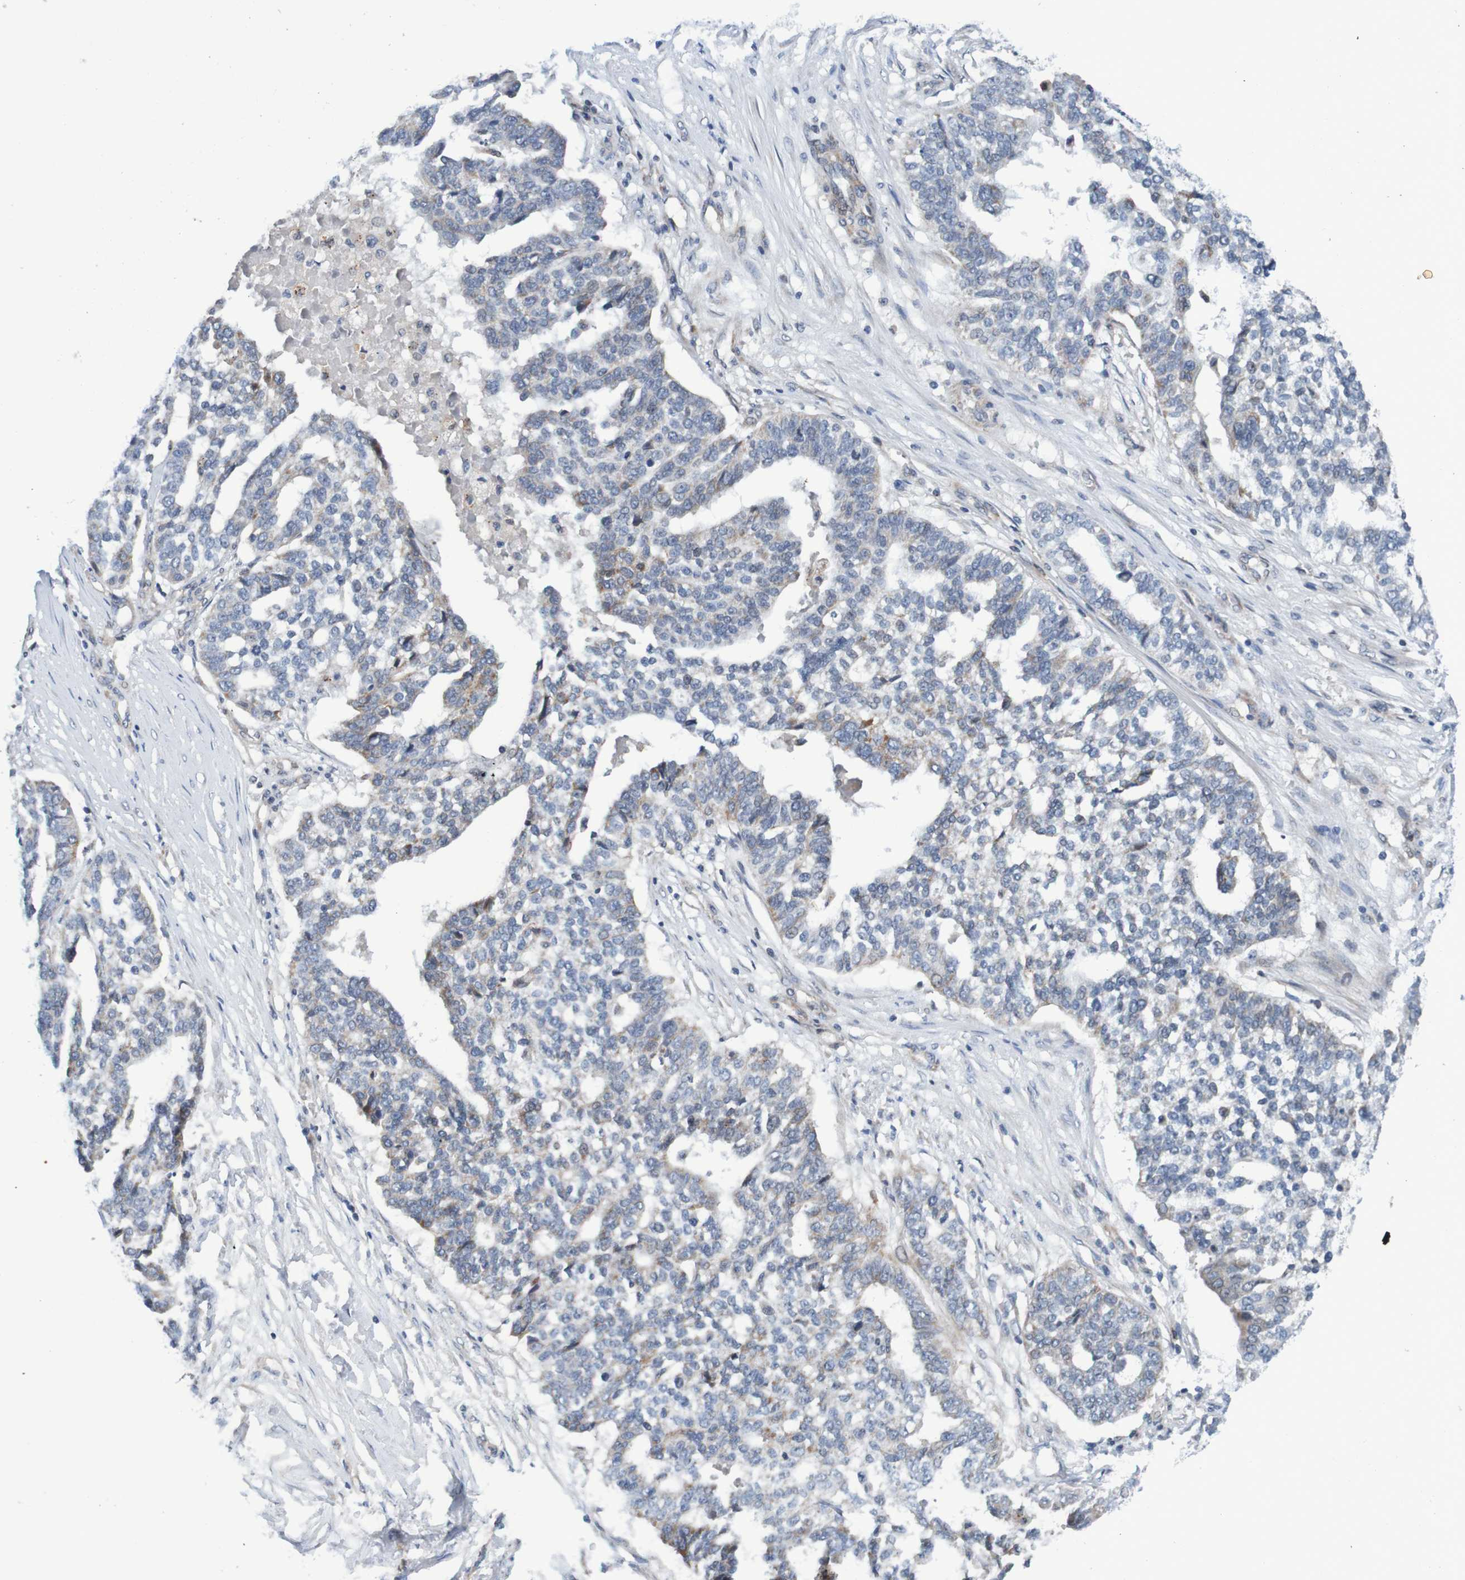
{"staining": {"intensity": "weak", "quantity": "<25%", "location": "cytoplasmic/membranous"}, "tissue": "ovarian cancer", "cell_type": "Tumor cells", "image_type": "cancer", "snomed": [{"axis": "morphology", "description": "Cystadenocarcinoma, serous, NOS"}, {"axis": "topography", "description": "Ovary"}], "caption": "Immunohistochemistry (IHC) photomicrograph of neoplastic tissue: human ovarian cancer stained with DAB (3,3'-diaminobenzidine) reveals no significant protein positivity in tumor cells.", "gene": "CPED1", "patient": {"sex": "female", "age": 59}}